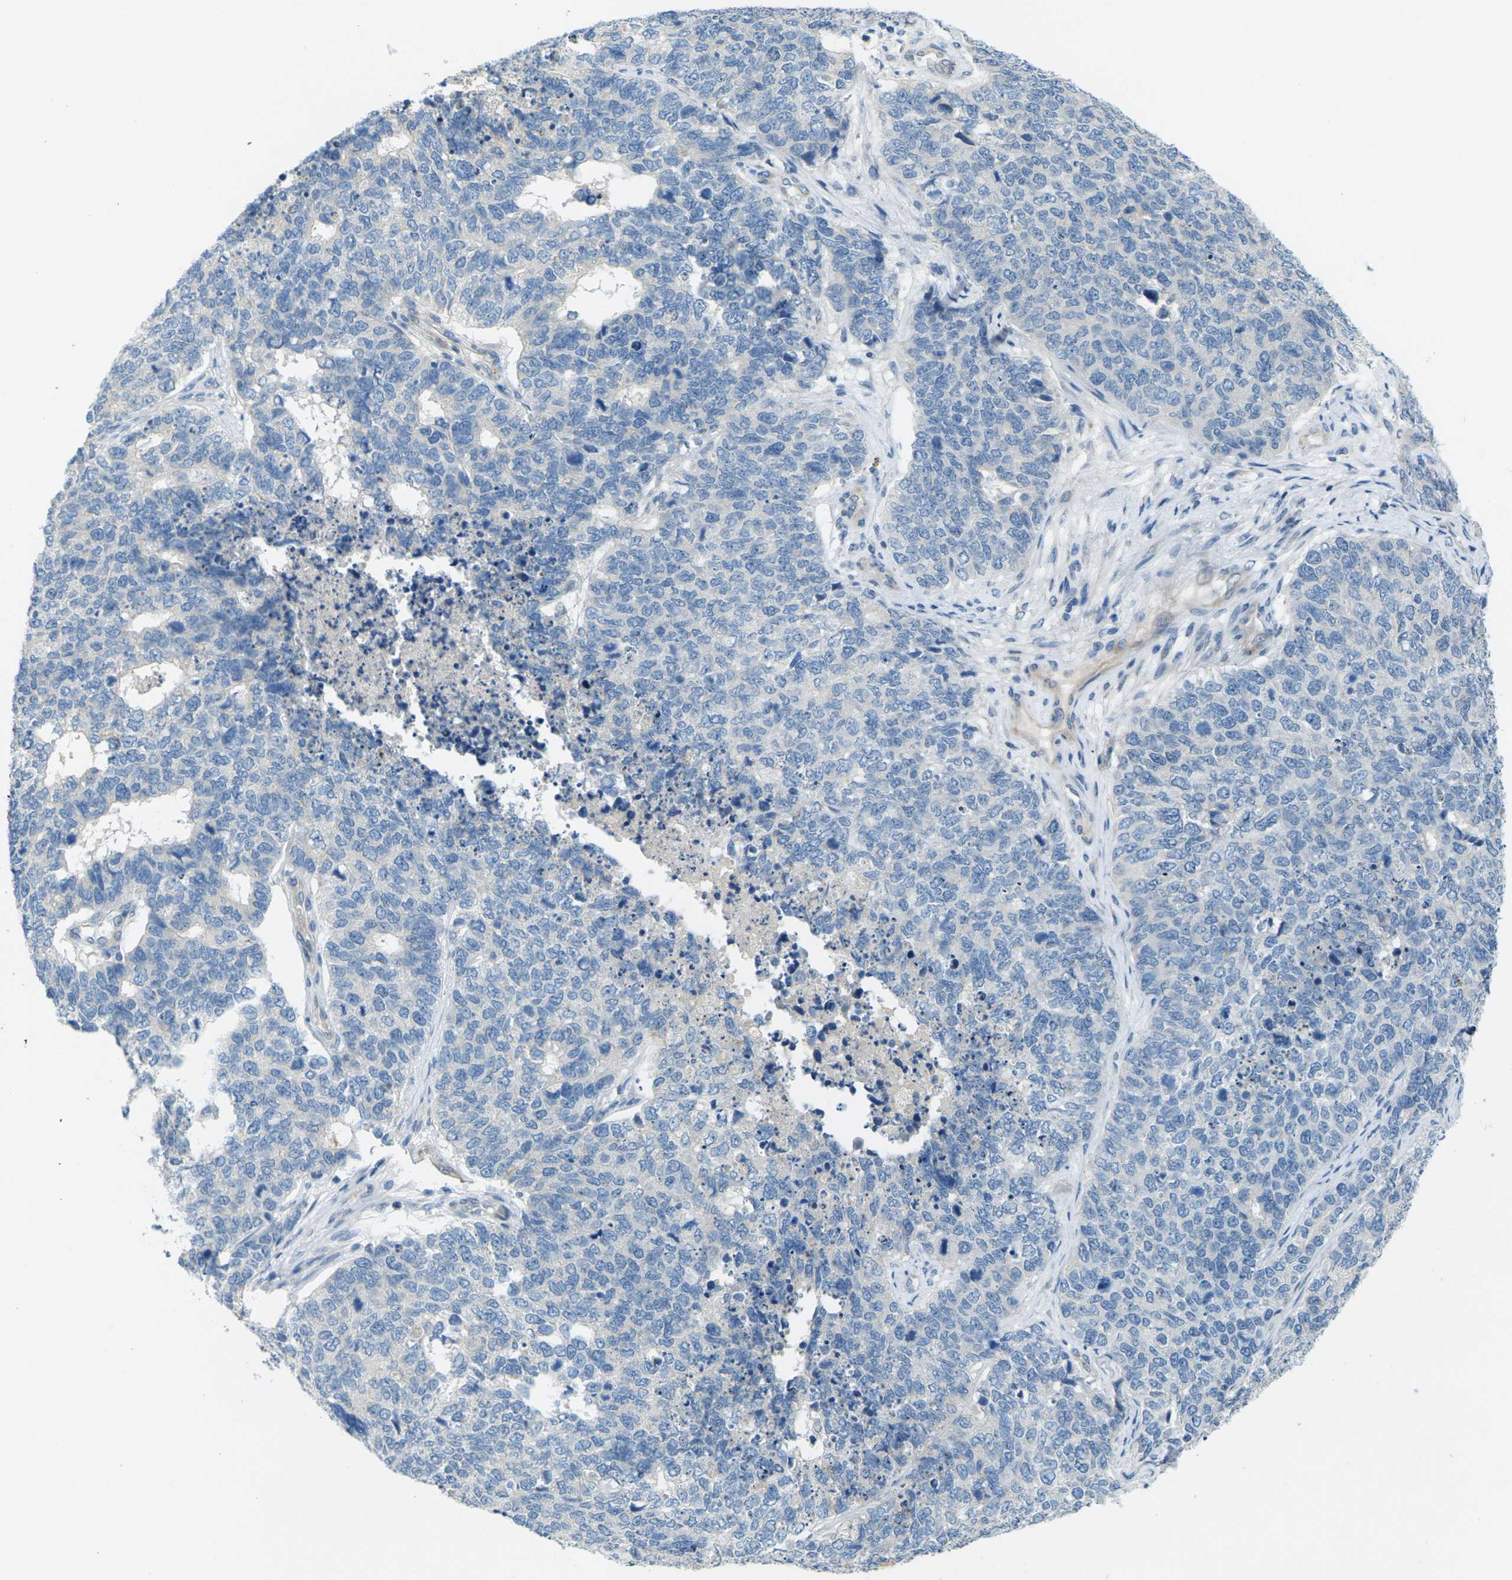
{"staining": {"intensity": "negative", "quantity": "none", "location": "none"}, "tissue": "cervical cancer", "cell_type": "Tumor cells", "image_type": "cancer", "snomed": [{"axis": "morphology", "description": "Squamous cell carcinoma, NOS"}, {"axis": "topography", "description": "Cervix"}], "caption": "High magnification brightfield microscopy of cervical cancer stained with DAB (brown) and counterstained with hematoxylin (blue): tumor cells show no significant expression.", "gene": "CYP2C8", "patient": {"sex": "female", "age": 63}}